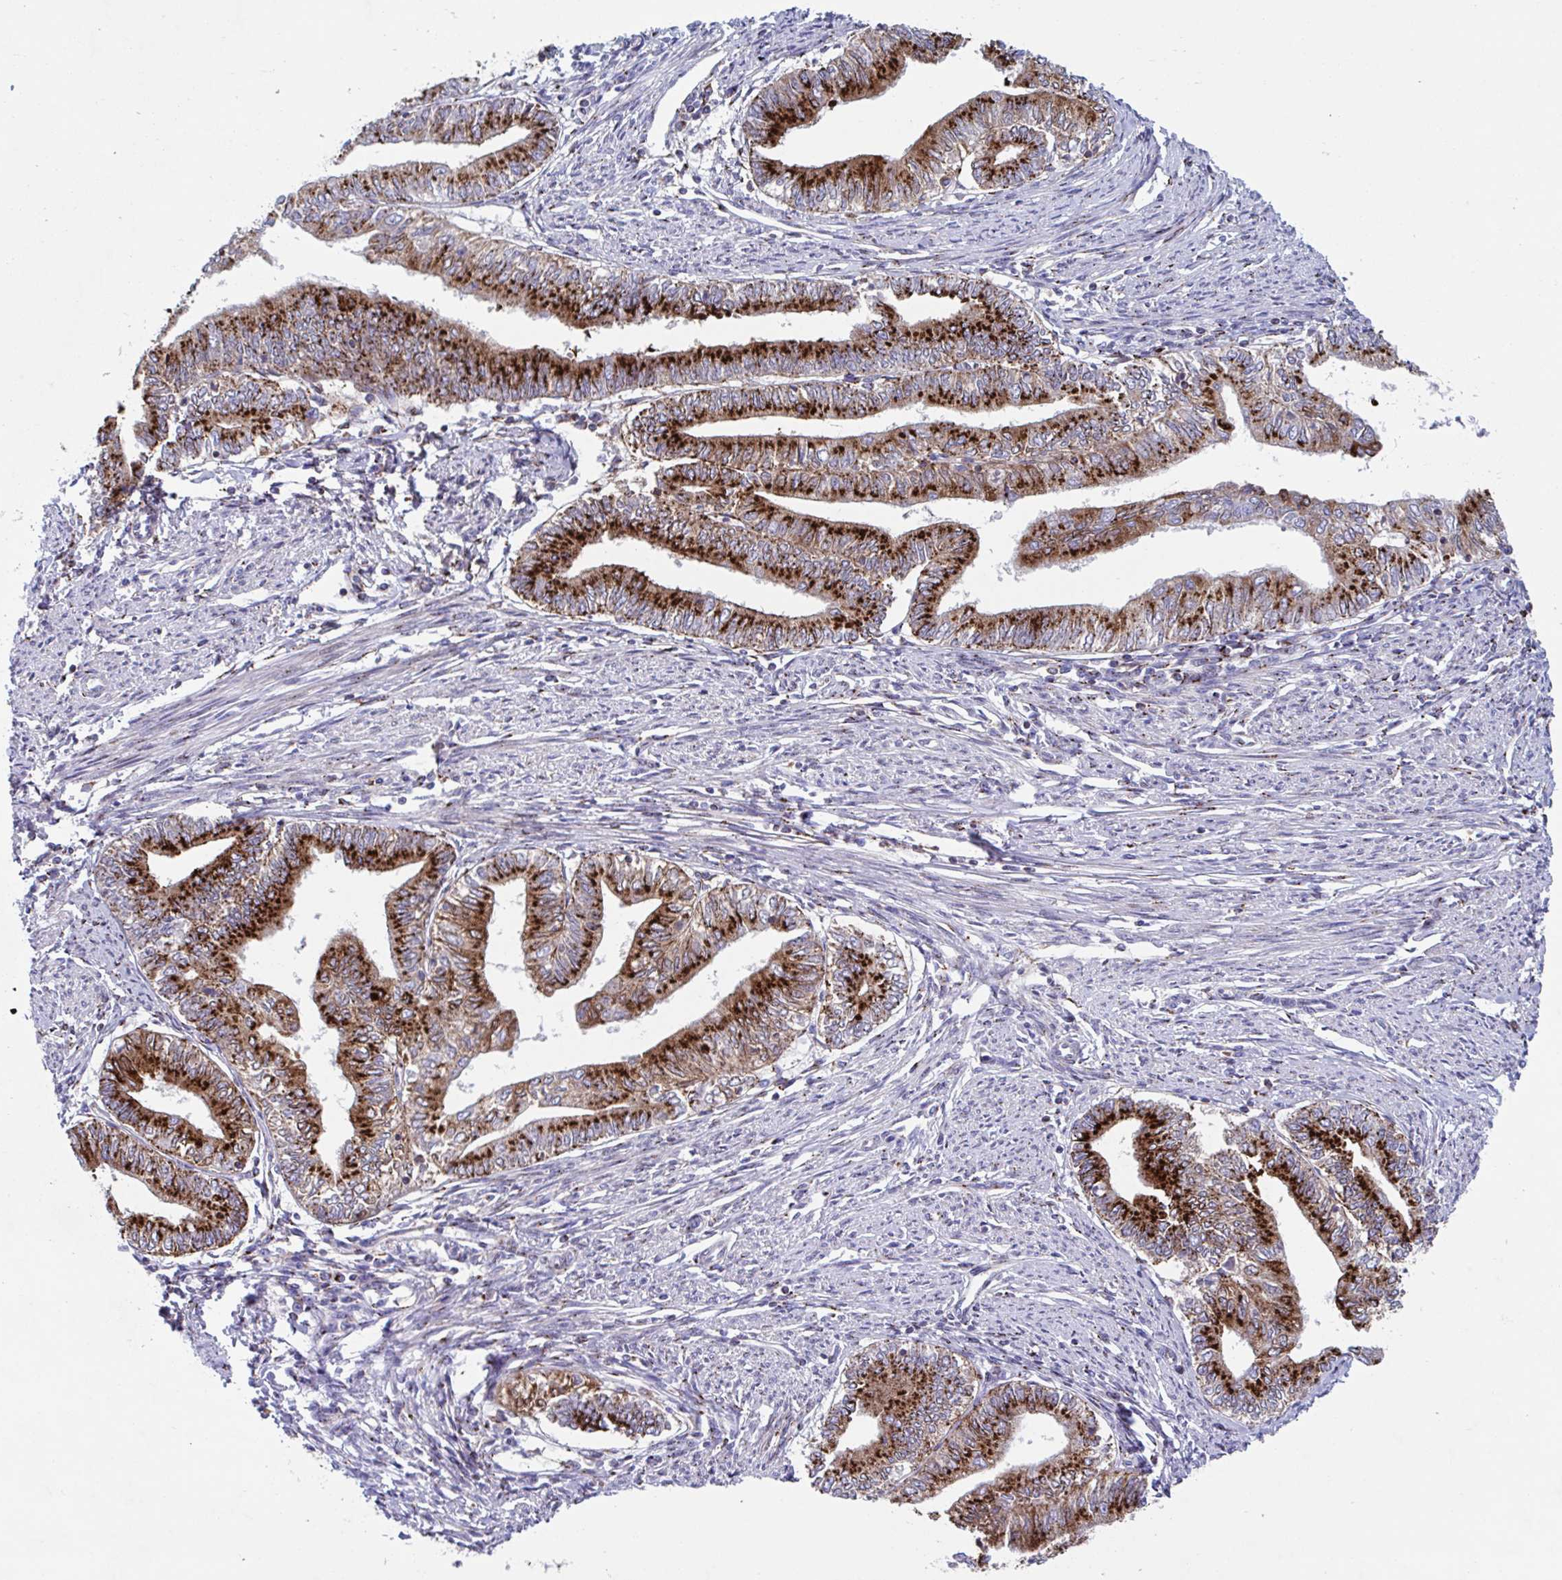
{"staining": {"intensity": "strong", "quantity": "25%-75%", "location": "cytoplasmic/membranous"}, "tissue": "endometrial cancer", "cell_type": "Tumor cells", "image_type": "cancer", "snomed": [{"axis": "morphology", "description": "Adenocarcinoma, NOS"}, {"axis": "topography", "description": "Endometrium"}], "caption": "High-power microscopy captured an immunohistochemistry micrograph of endometrial cancer (adenocarcinoma), revealing strong cytoplasmic/membranous positivity in about 25%-75% of tumor cells.", "gene": "RFK", "patient": {"sex": "female", "age": 66}}